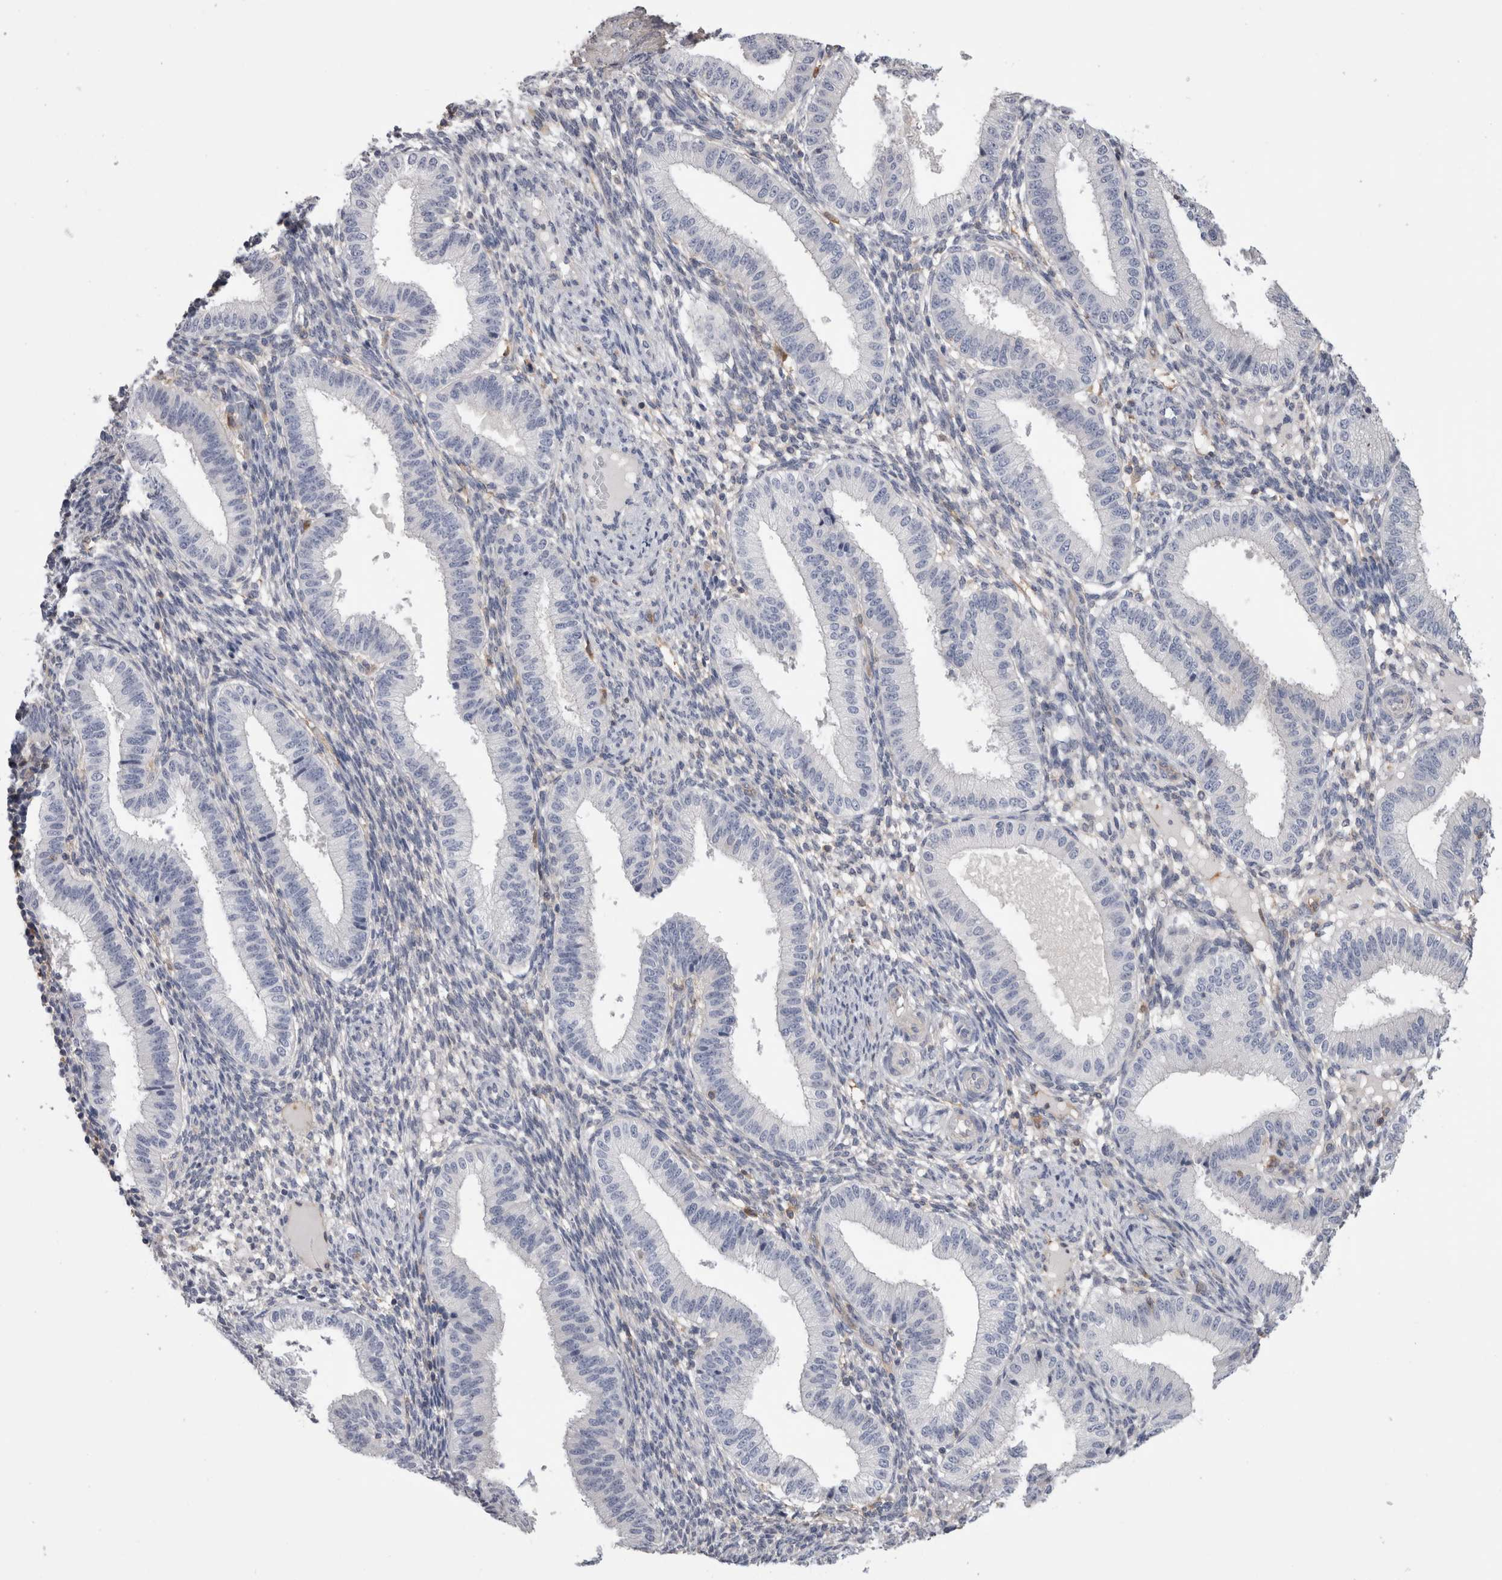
{"staining": {"intensity": "negative", "quantity": "none", "location": "none"}, "tissue": "endometrium", "cell_type": "Cells in endometrial stroma", "image_type": "normal", "snomed": [{"axis": "morphology", "description": "Normal tissue, NOS"}, {"axis": "topography", "description": "Endometrium"}], "caption": "Immunohistochemical staining of benign human endometrium reveals no significant staining in cells in endometrial stroma. Nuclei are stained in blue.", "gene": "SCRN1", "patient": {"sex": "female", "age": 39}}